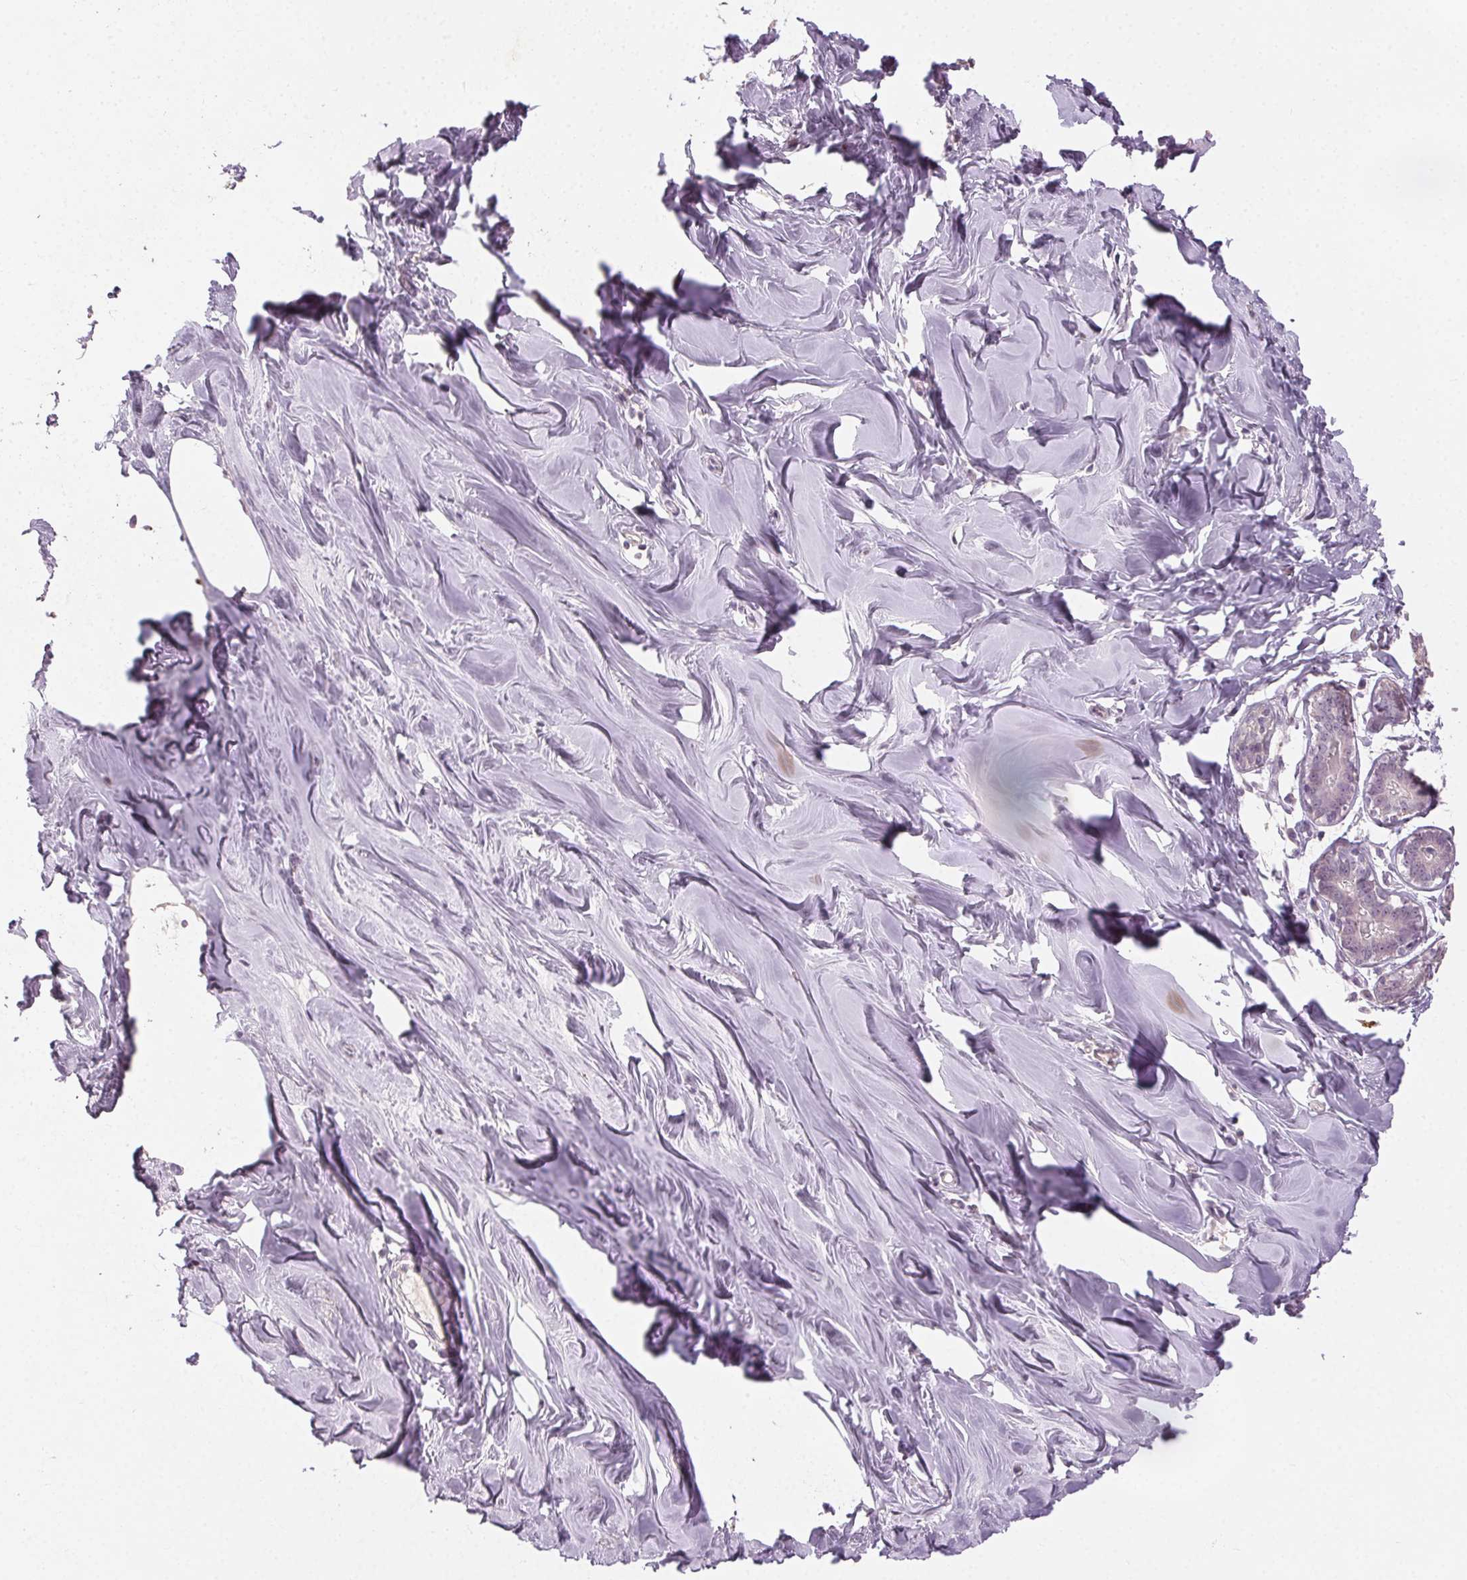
{"staining": {"intensity": "negative", "quantity": "none", "location": "none"}, "tissue": "breast", "cell_type": "Adipocytes", "image_type": "normal", "snomed": [{"axis": "morphology", "description": "Normal tissue, NOS"}, {"axis": "topography", "description": "Breast"}], "caption": "Protein analysis of benign breast displays no significant positivity in adipocytes. (Brightfield microscopy of DAB immunohistochemistry at high magnification).", "gene": "CLTRN", "patient": {"sex": "female", "age": 27}}